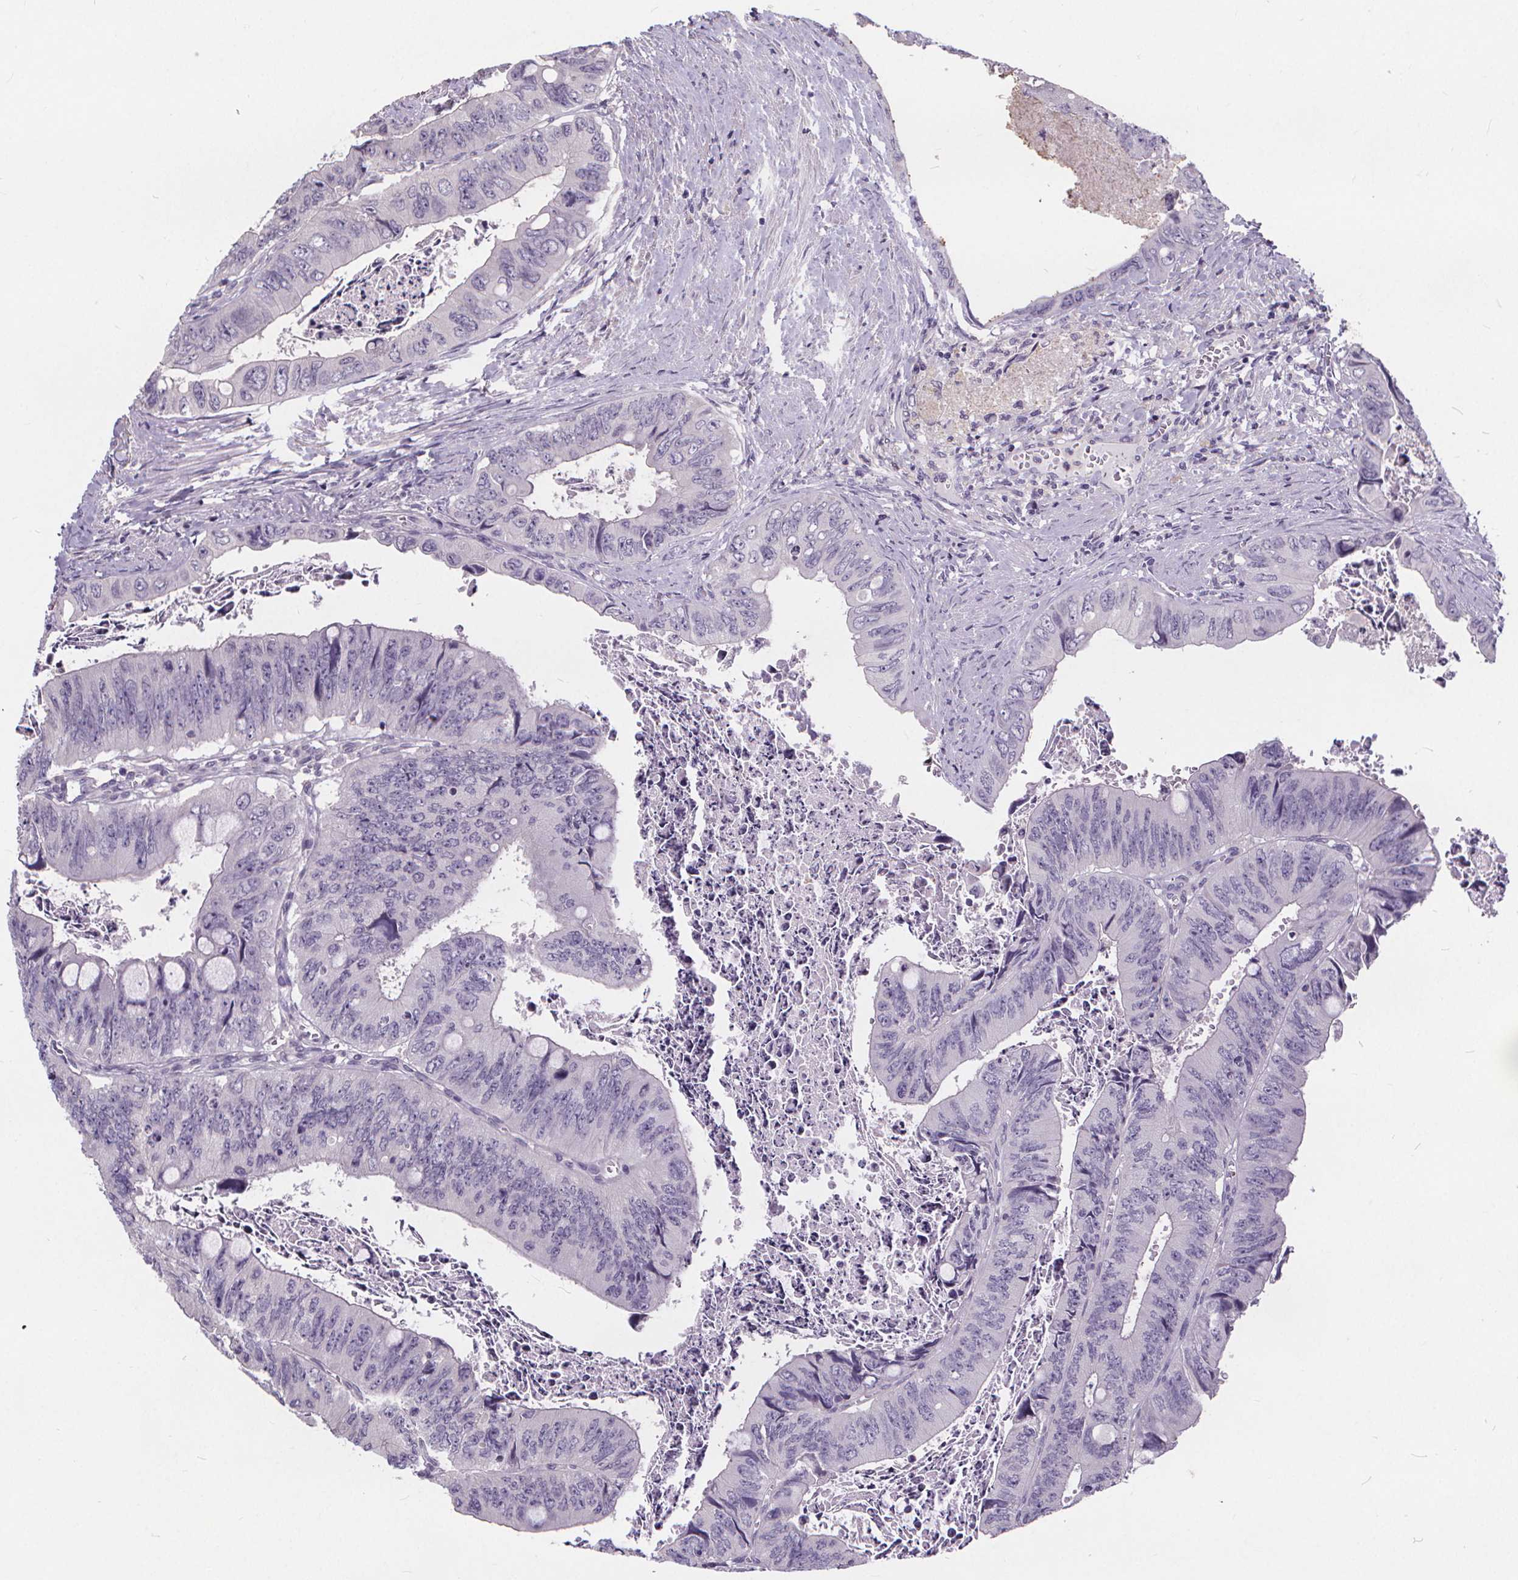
{"staining": {"intensity": "negative", "quantity": "none", "location": "none"}, "tissue": "colorectal cancer", "cell_type": "Tumor cells", "image_type": "cancer", "snomed": [{"axis": "morphology", "description": "Adenocarcinoma, NOS"}, {"axis": "topography", "description": "Colon"}], "caption": "Photomicrograph shows no significant protein staining in tumor cells of colorectal adenocarcinoma.", "gene": "ATP6V1D", "patient": {"sex": "female", "age": 84}}